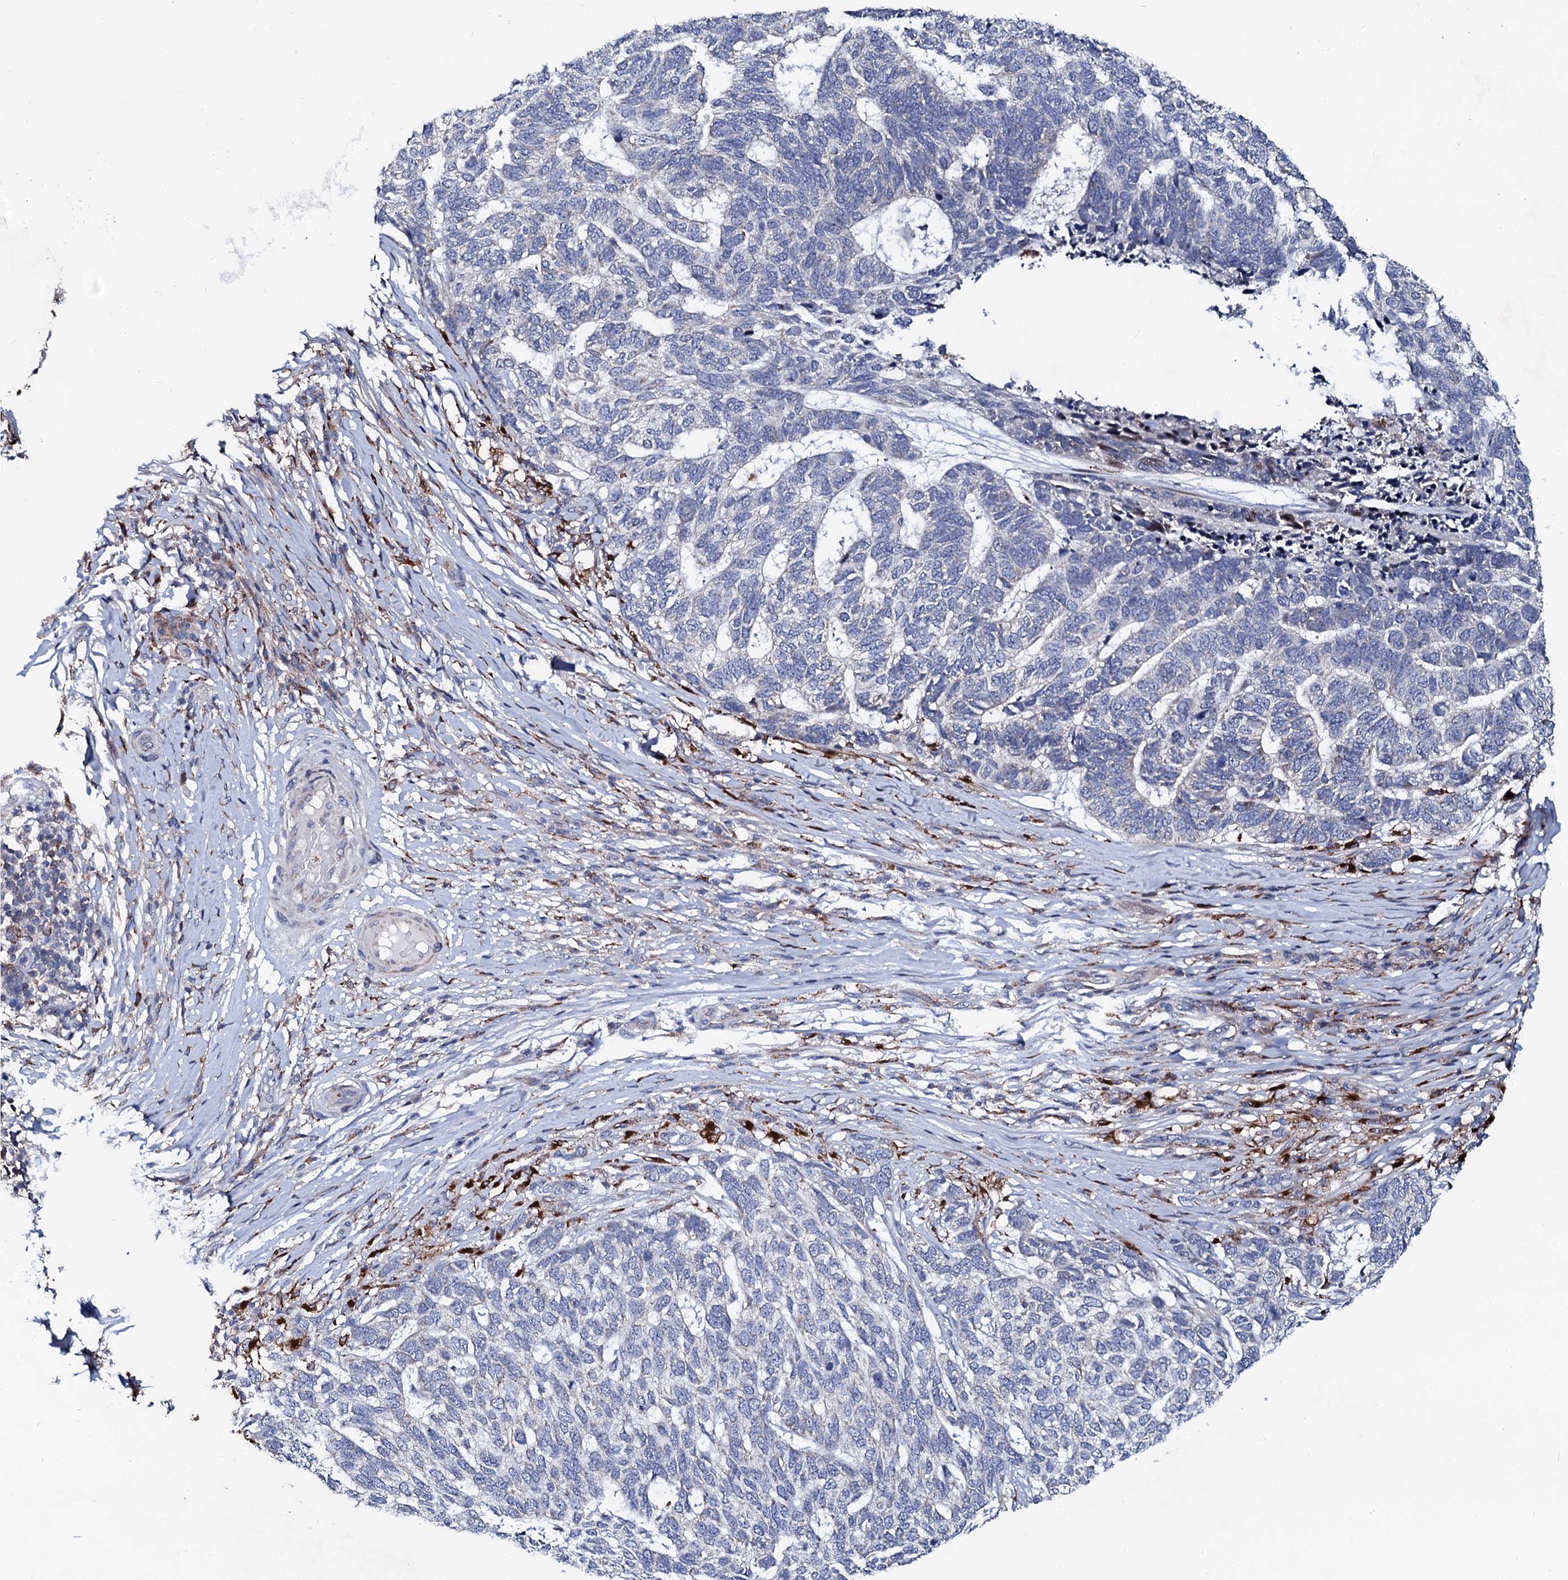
{"staining": {"intensity": "negative", "quantity": "none", "location": "none"}, "tissue": "skin cancer", "cell_type": "Tumor cells", "image_type": "cancer", "snomed": [{"axis": "morphology", "description": "Basal cell carcinoma"}, {"axis": "topography", "description": "Skin"}], "caption": "IHC micrograph of skin basal cell carcinoma stained for a protein (brown), which demonstrates no expression in tumor cells.", "gene": "TCIRG1", "patient": {"sex": "female", "age": 65}}